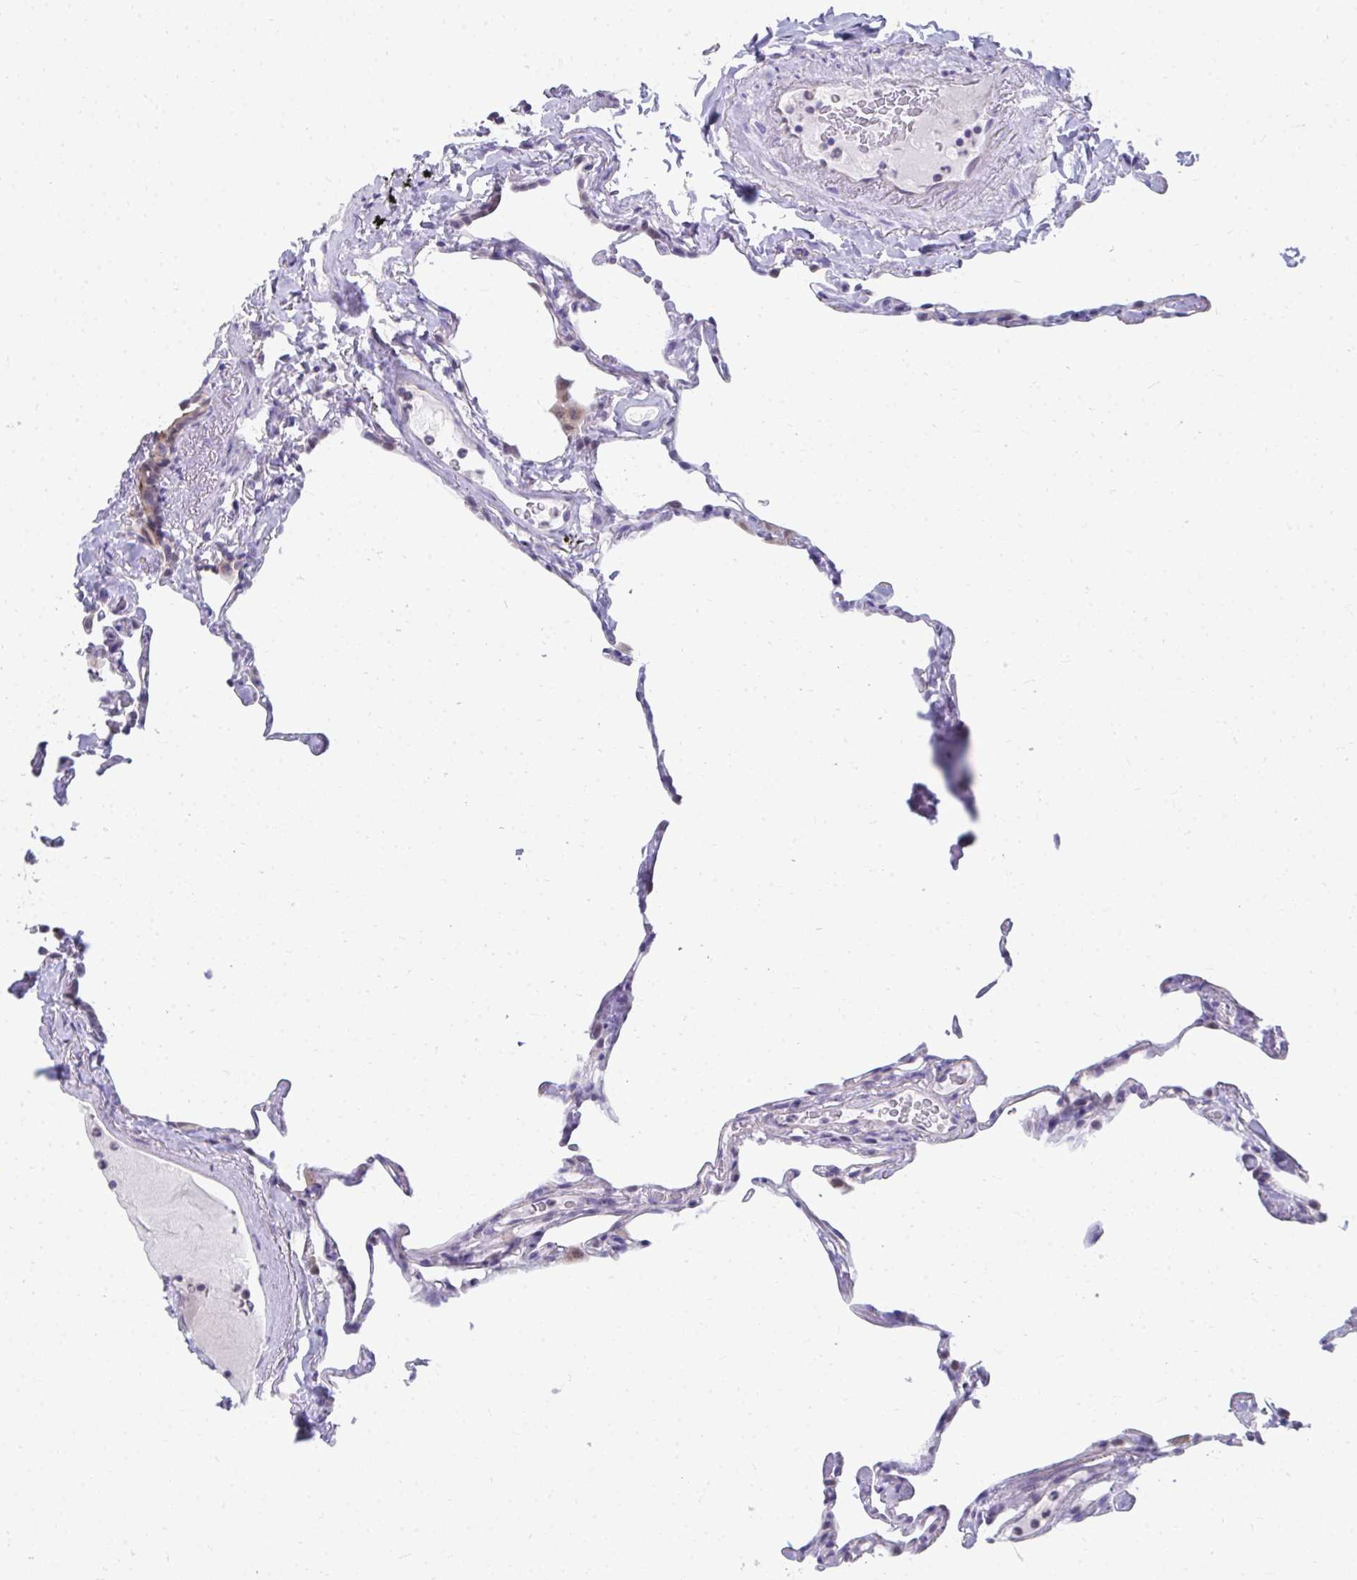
{"staining": {"intensity": "negative", "quantity": "none", "location": "none"}, "tissue": "lung", "cell_type": "Alveolar cells", "image_type": "normal", "snomed": [{"axis": "morphology", "description": "Normal tissue, NOS"}, {"axis": "topography", "description": "Lung"}], "caption": "An immunohistochemistry (IHC) image of unremarkable lung is shown. There is no staining in alveolar cells of lung.", "gene": "MROH8", "patient": {"sex": "male", "age": 65}}